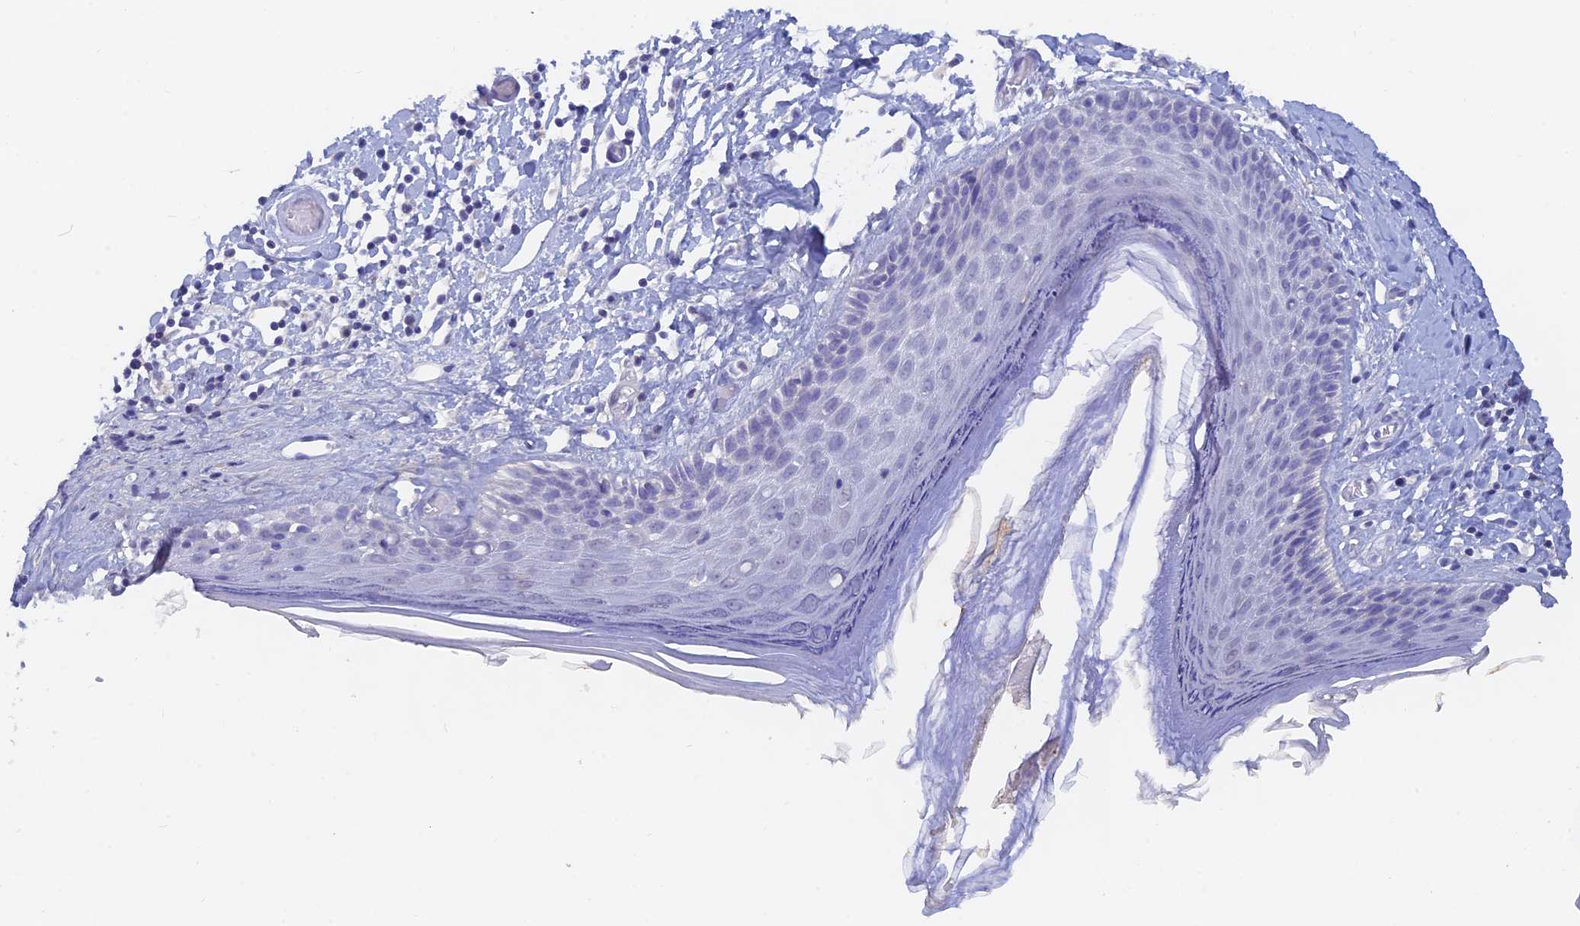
{"staining": {"intensity": "weak", "quantity": "<25%", "location": "cytoplasmic/membranous"}, "tissue": "skin", "cell_type": "Epidermal cells", "image_type": "normal", "snomed": [{"axis": "morphology", "description": "Normal tissue, NOS"}, {"axis": "topography", "description": "Adipose tissue"}, {"axis": "topography", "description": "Vascular tissue"}, {"axis": "topography", "description": "Vulva"}, {"axis": "topography", "description": "Peripheral nerve tissue"}], "caption": "Image shows no significant protein expression in epidermal cells of unremarkable skin.", "gene": "LRIF1", "patient": {"sex": "female", "age": 86}}